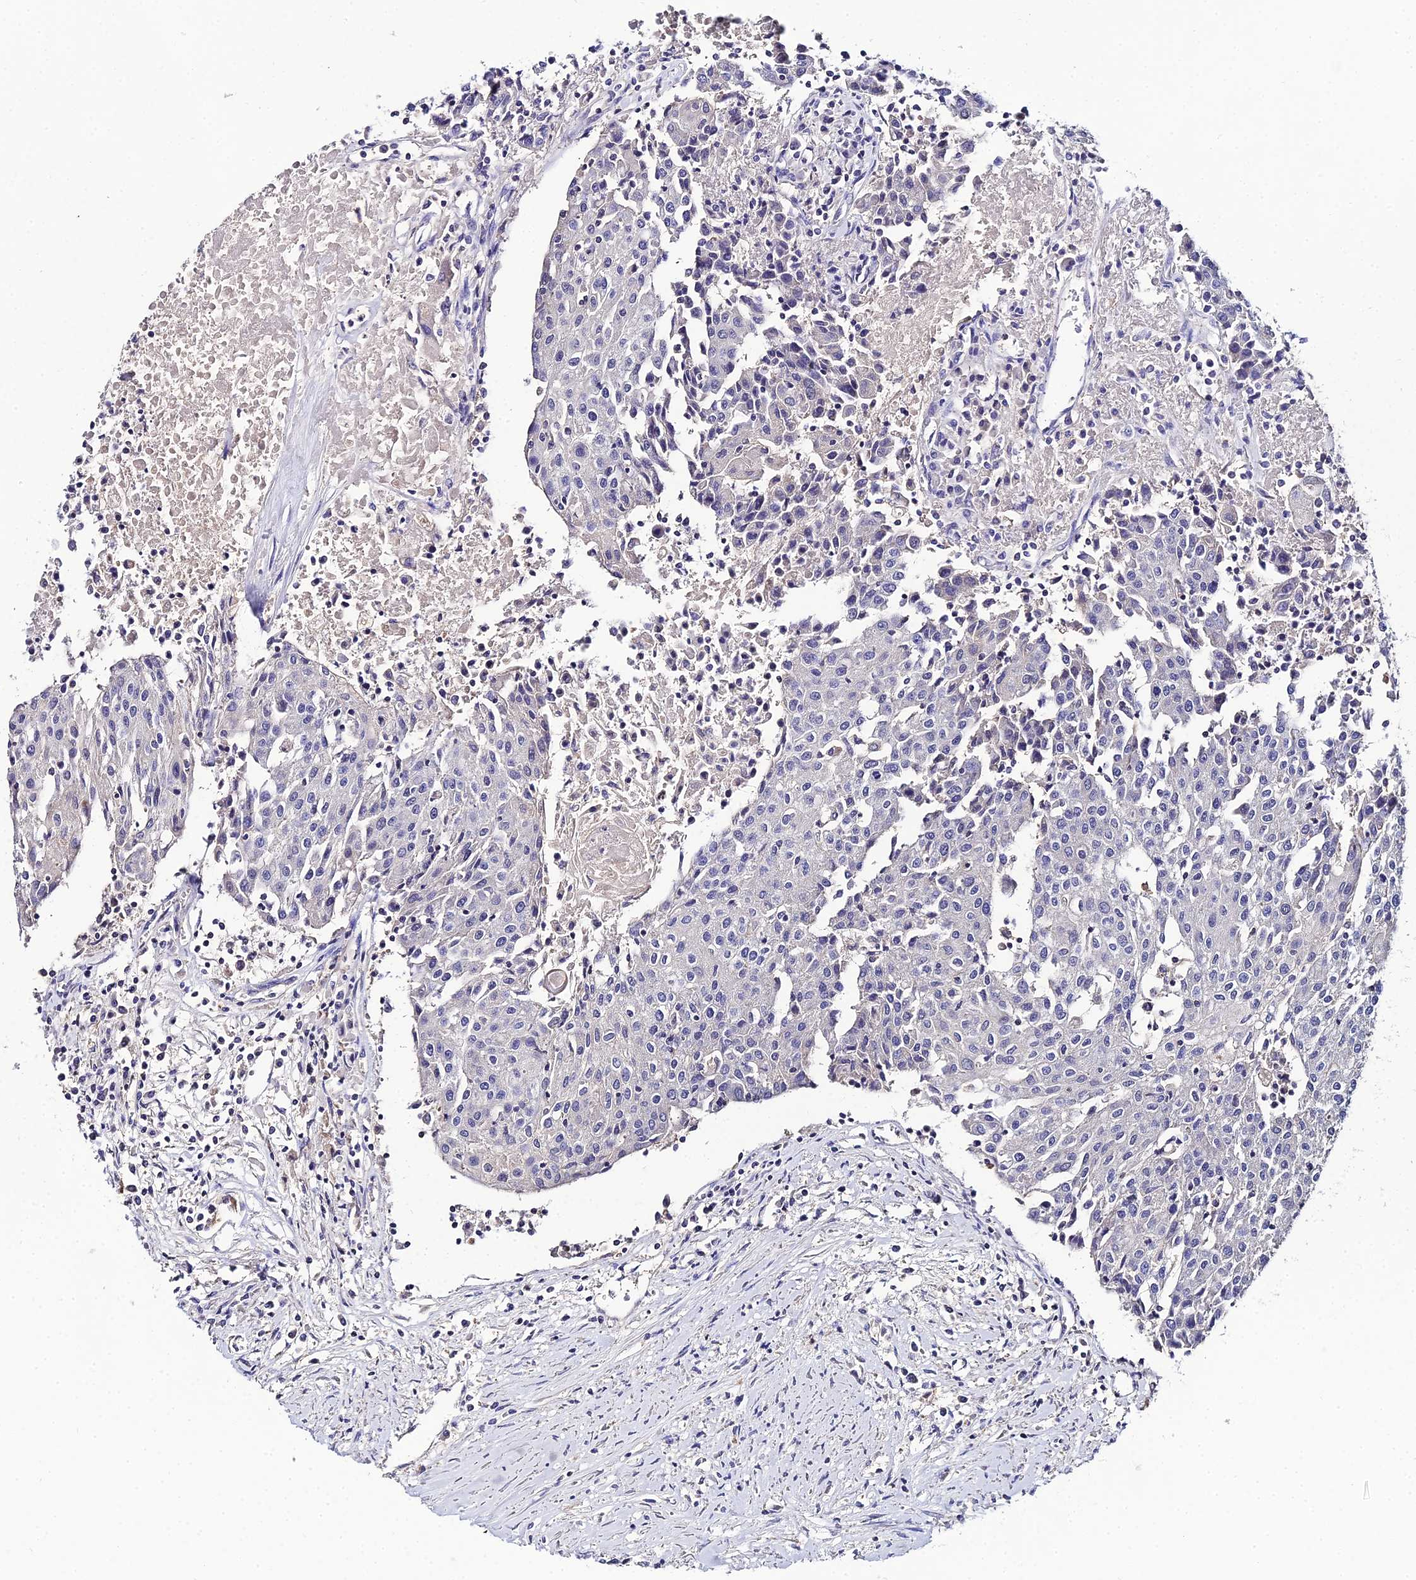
{"staining": {"intensity": "negative", "quantity": "none", "location": "none"}, "tissue": "urothelial cancer", "cell_type": "Tumor cells", "image_type": "cancer", "snomed": [{"axis": "morphology", "description": "Urothelial carcinoma, High grade"}, {"axis": "topography", "description": "Urinary bladder"}], "caption": "Urothelial carcinoma (high-grade) was stained to show a protein in brown. There is no significant positivity in tumor cells.", "gene": "LSM5", "patient": {"sex": "female", "age": 85}}